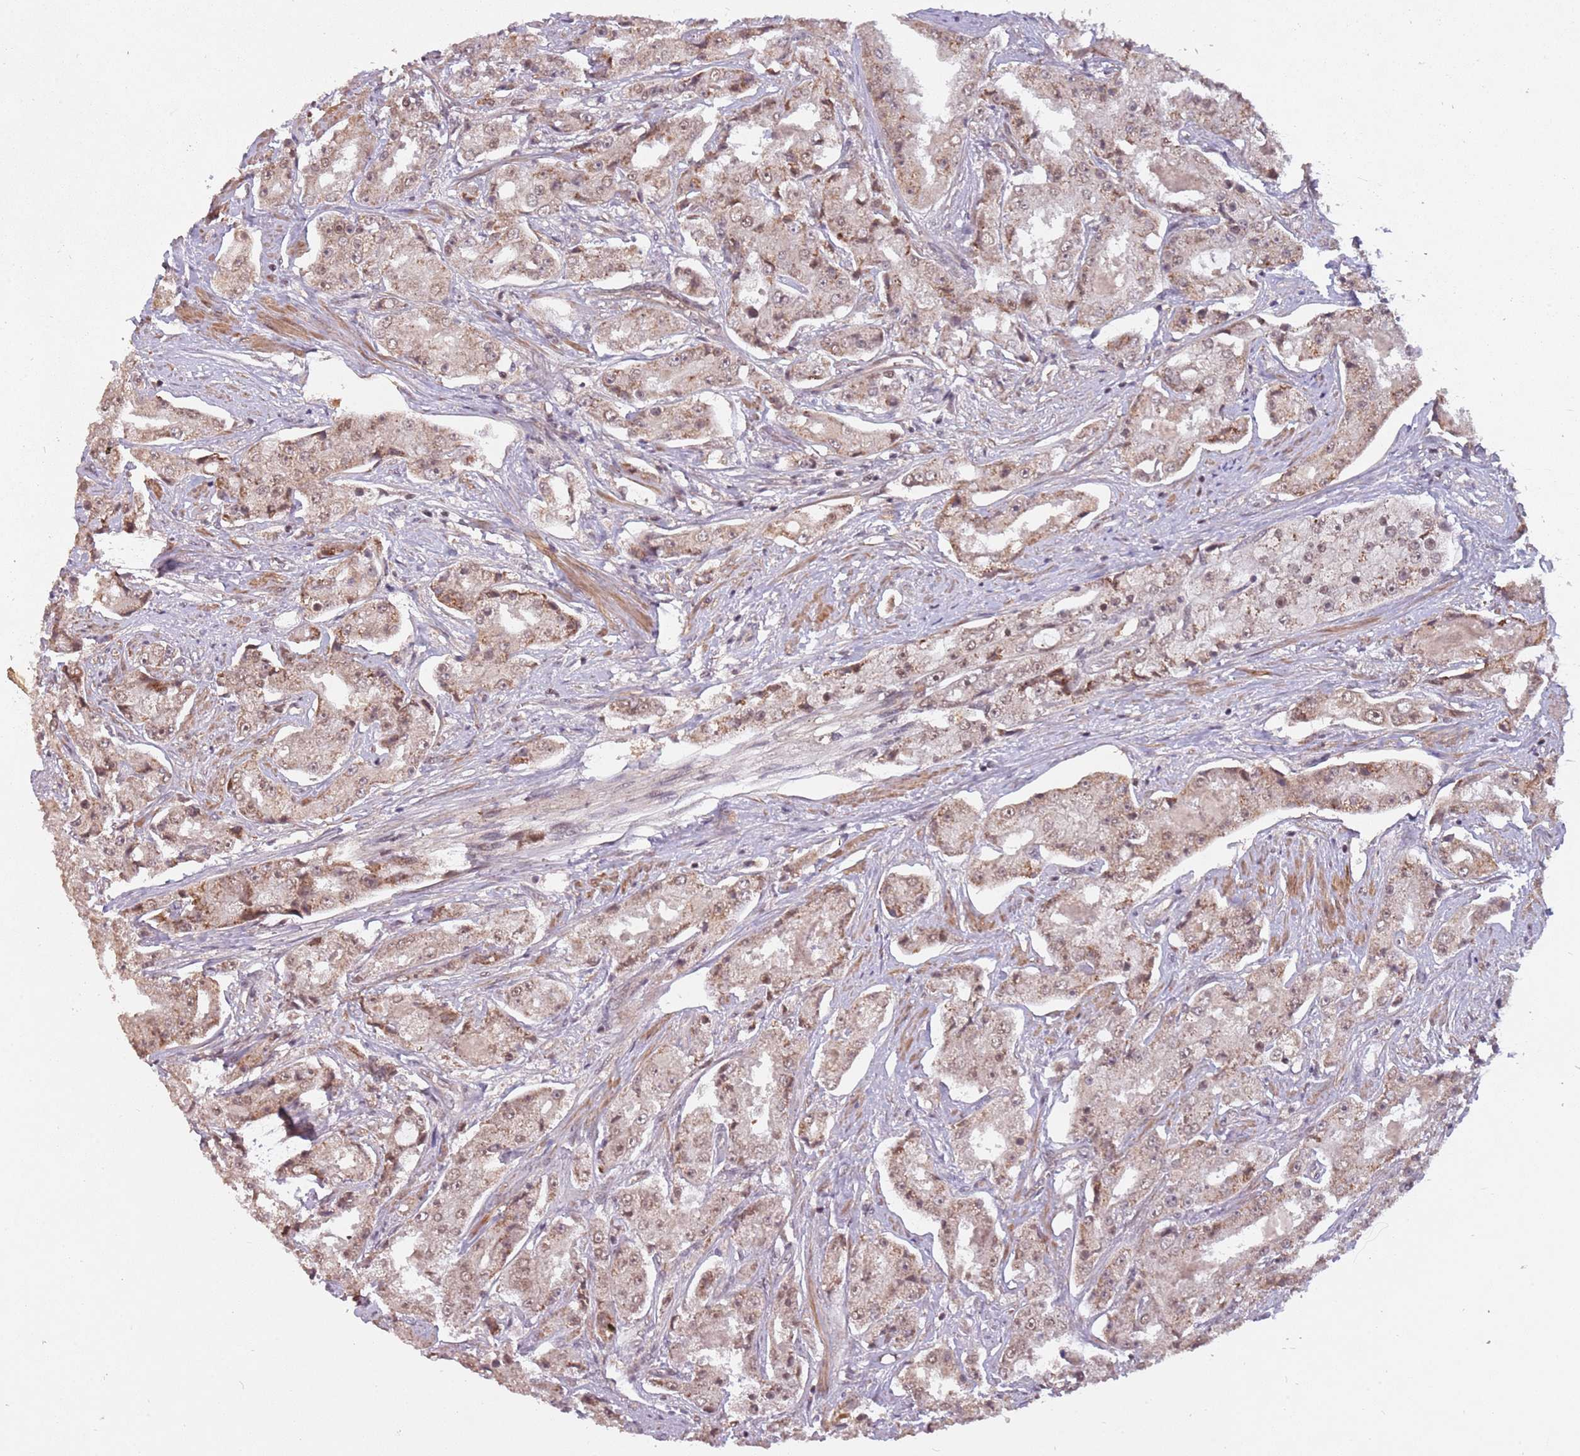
{"staining": {"intensity": "moderate", "quantity": ">75%", "location": "cytoplasmic/membranous,nuclear"}, "tissue": "prostate cancer", "cell_type": "Tumor cells", "image_type": "cancer", "snomed": [{"axis": "morphology", "description": "Adenocarcinoma, High grade"}, {"axis": "topography", "description": "Prostate"}], "caption": "Protein expression analysis of adenocarcinoma (high-grade) (prostate) exhibits moderate cytoplasmic/membranous and nuclear staining in about >75% of tumor cells. (Stains: DAB in brown, nuclei in blue, Microscopy: brightfield microscopy at high magnification).", "gene": "SUDS3", "patient": {"sex": "male", "age": 73}}